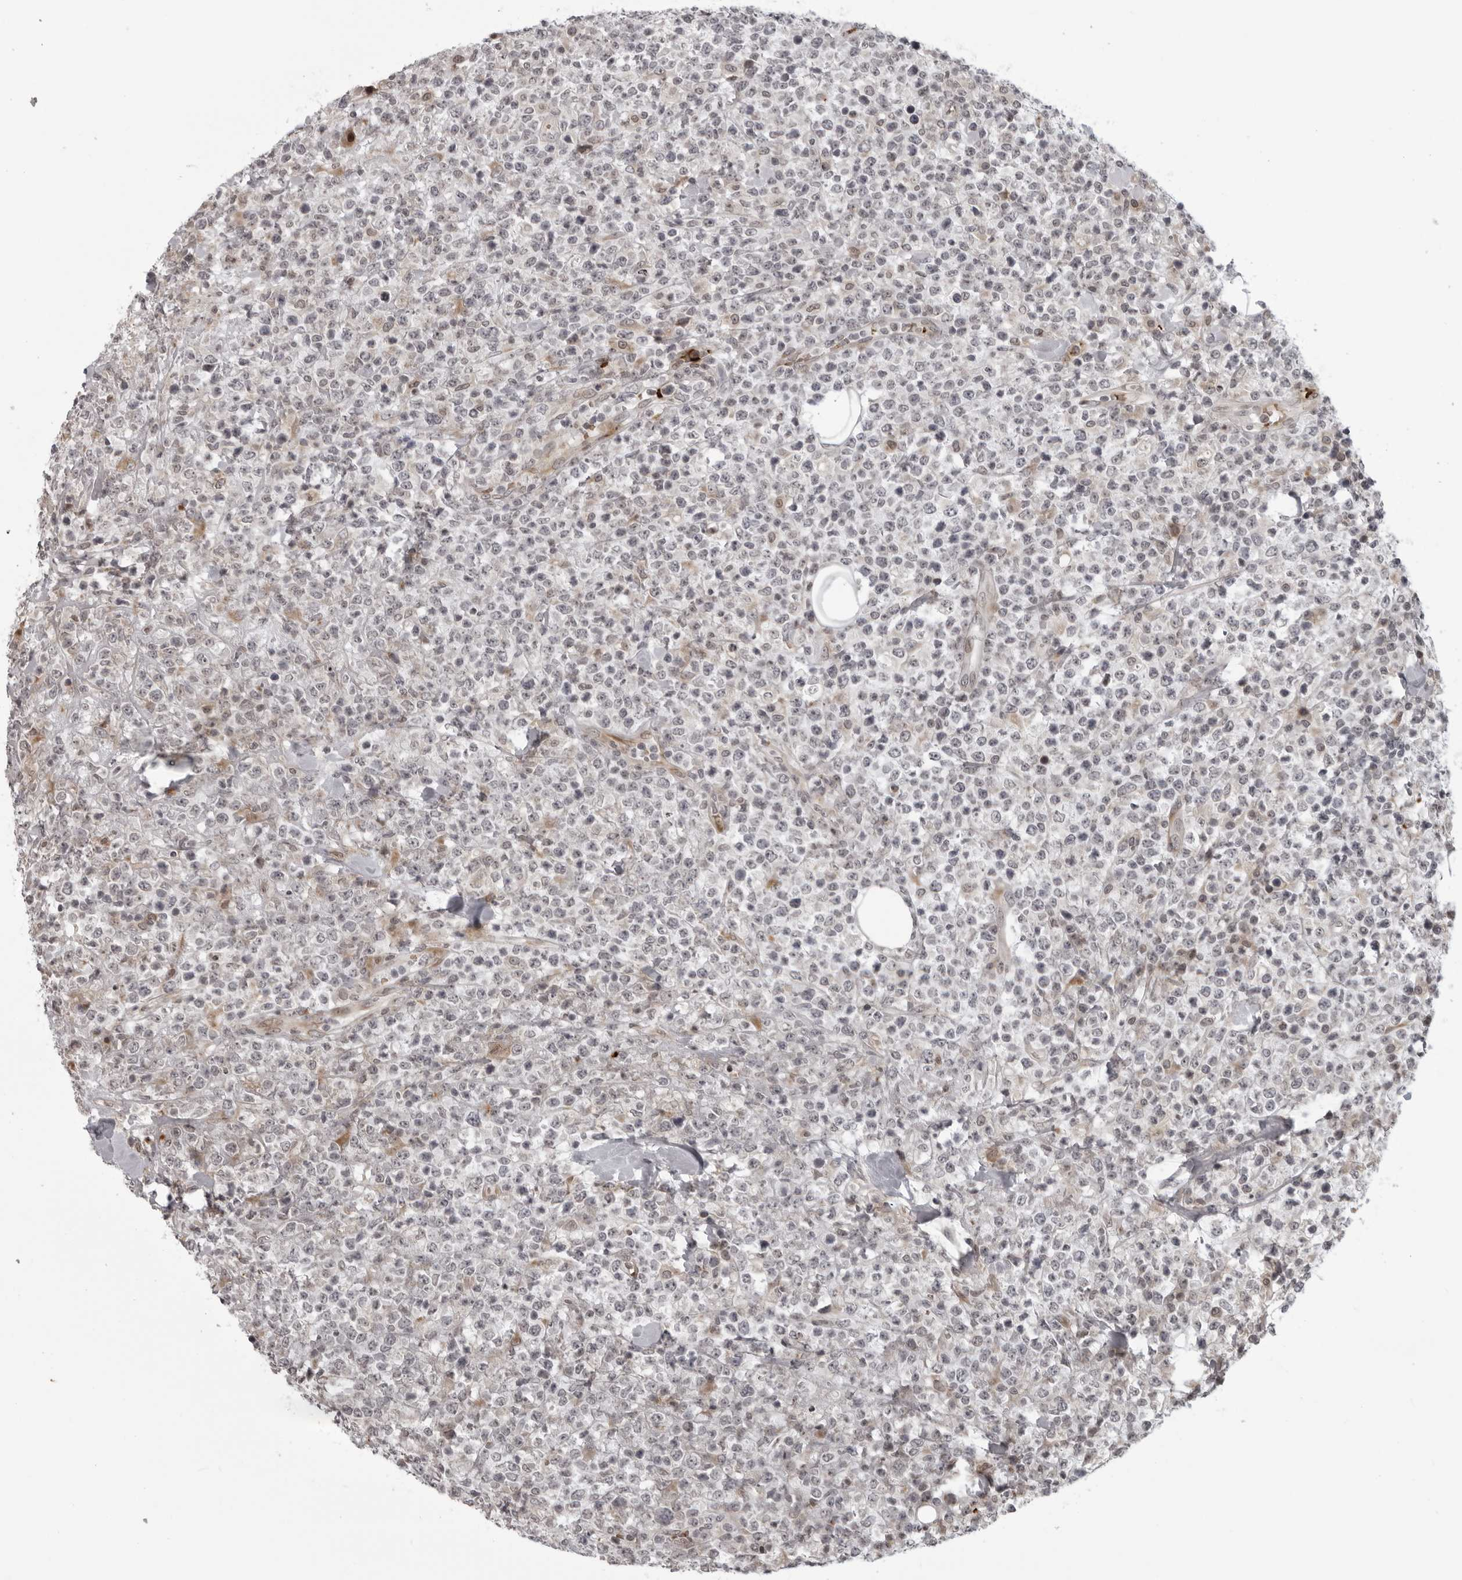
{"staining": {"intensity": "negative", "quantity": "none", "location": "none"}, "tissue": "lymphoma", "cell_type": "Tumor cells", "image_type": "cancer", "snomed": [{"axis": "morphology", "description": "Malignant lymphoma, non-Hodgkin's type, High grade"}, {"axis": "topography", "description": "Colon"}], "caption": "The micrograph exhibits no staining of tumor cells in high-grade malignant lymphoma, non-Hodgkin's type.", "gene": "THOP1", "patient": {"sex": "female", "age": 53}}